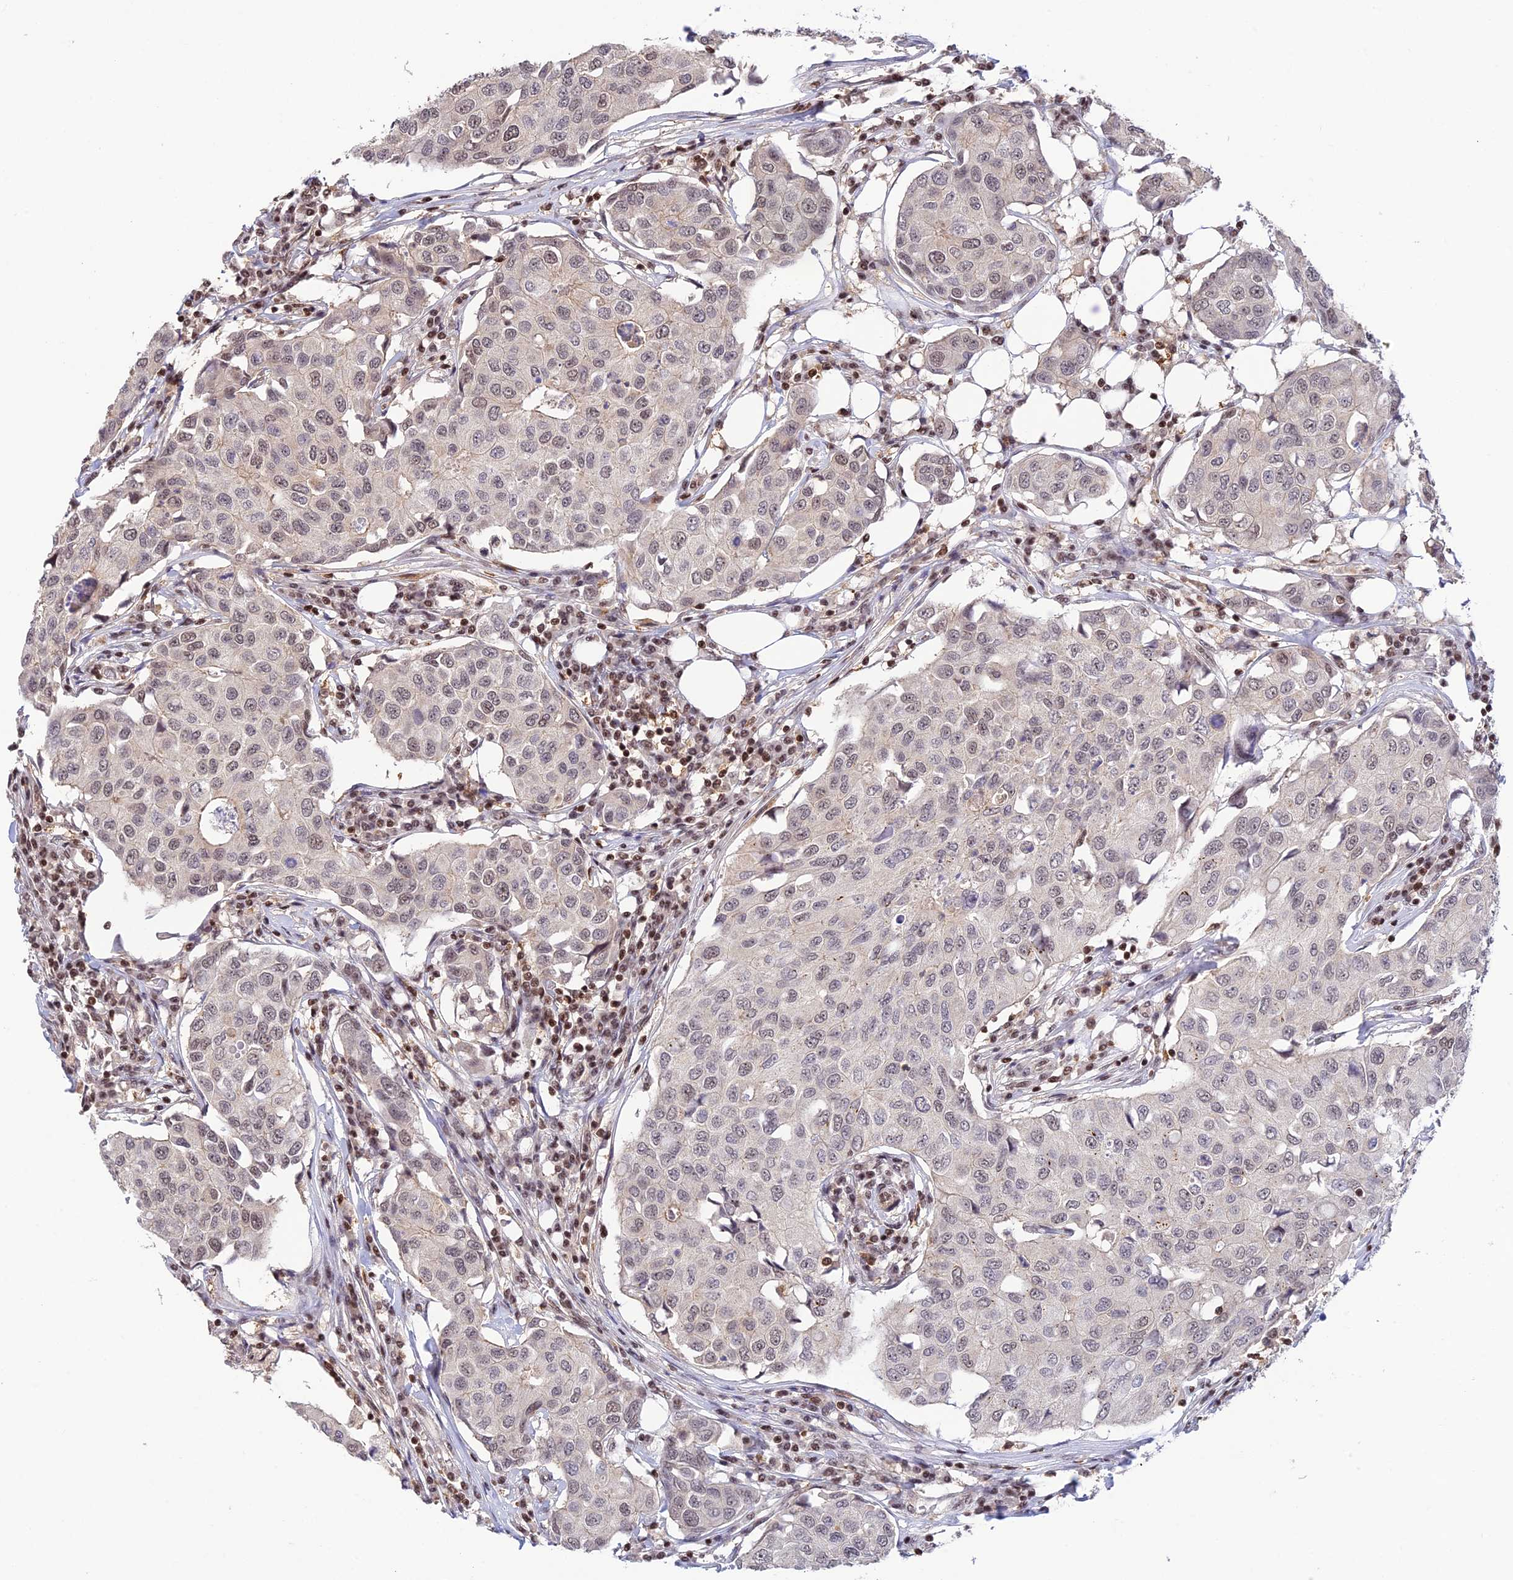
{"staining": {"intensity": "weak", "quantity": "25%-75%", "location": "nuclear"}, "tissue": "breast cancer", "cell_type": "Tumor cells", "image_type": "cancer", "snomed": [{"axis": "morphology", "description": "Duct carcinoma"}, {"axis": "topography", "description": "Breast"}], "caption": "DAB immunohistochemical staining of breast invasive ductal carcinoma demonstrates weak nuclear protein staining in about 25%-75% of tumor cells.", "gene": "THAP11", "patient": {"sex": "female", "age": 80}}